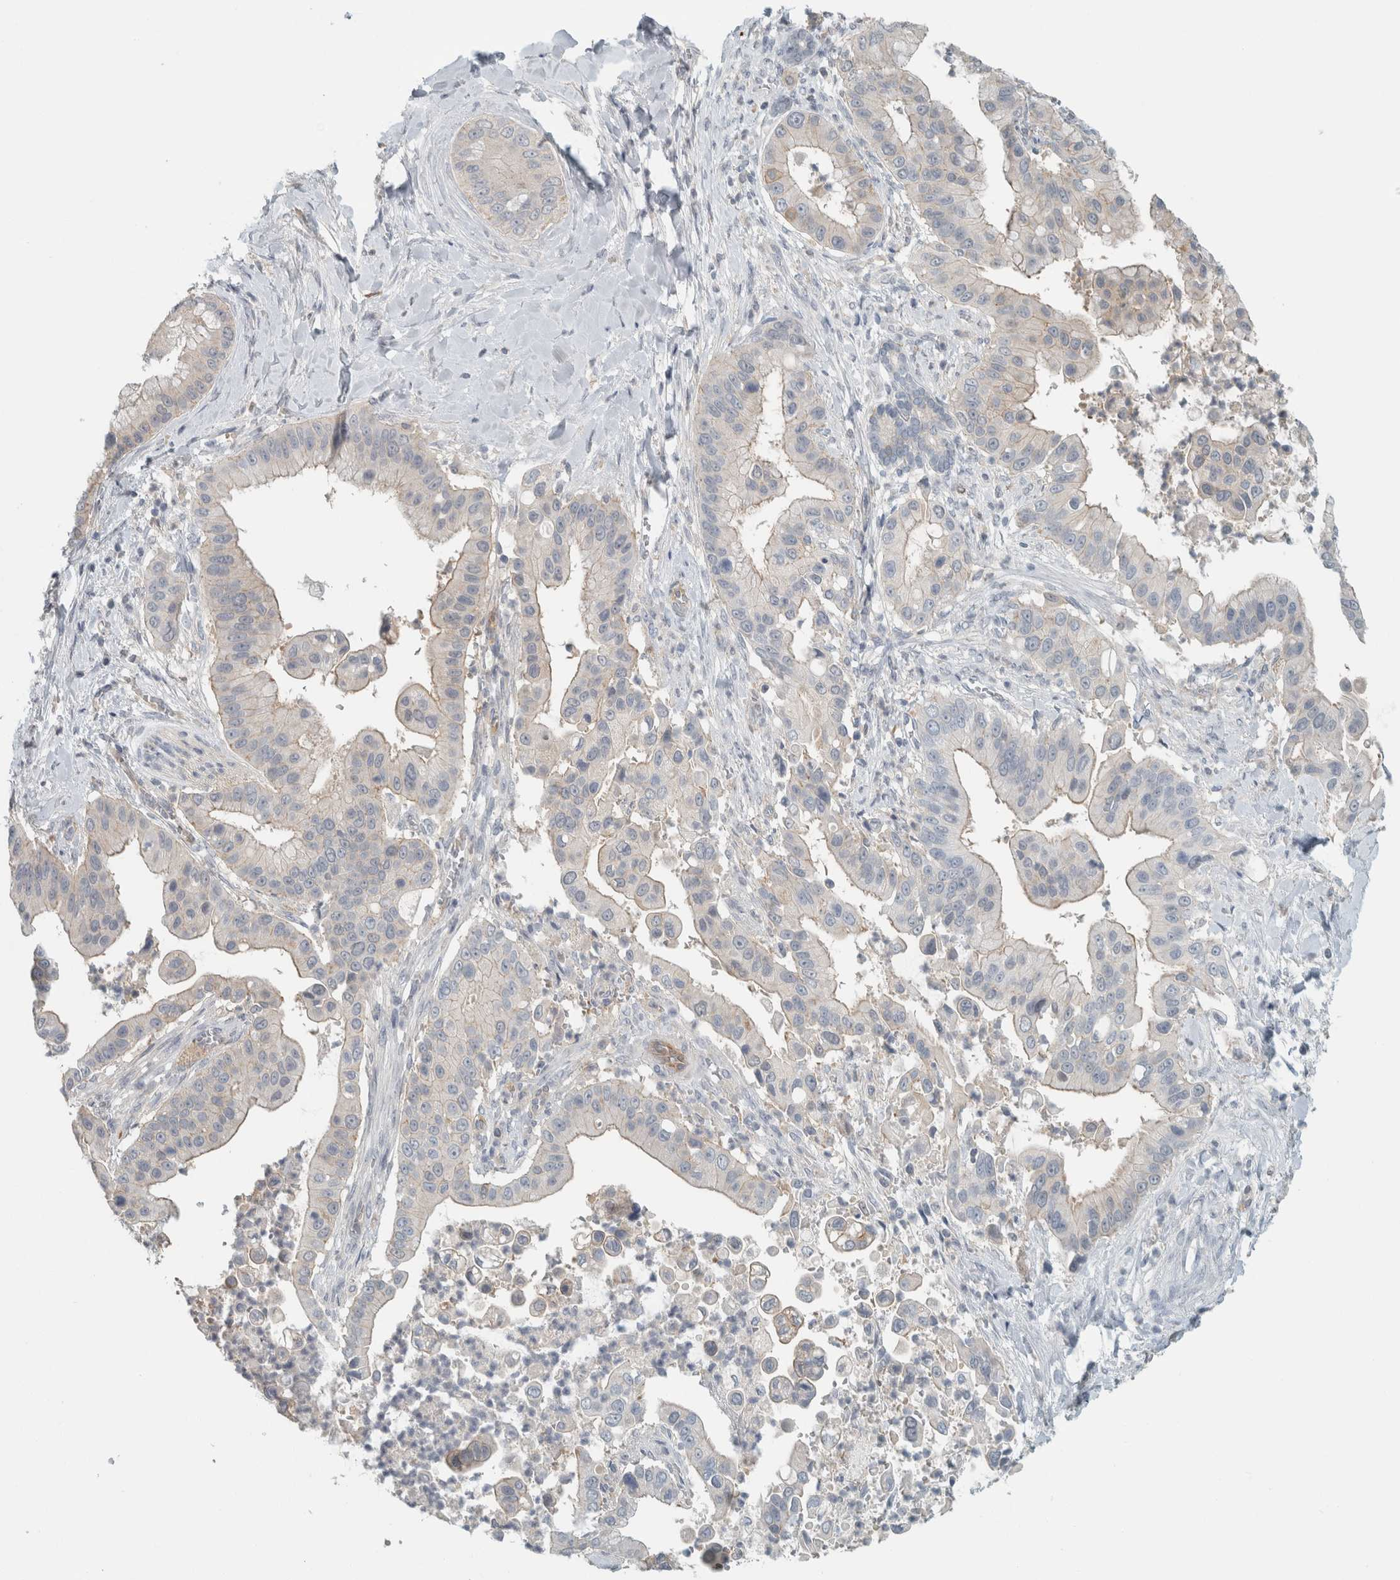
{"staining": {"intensity": "negative", "quantity": "none", "location": "none"}, "tissue": "liver cancer", "cell_type": "Tumor cells", "image_type": "cancer", "snomed": [{"axis": "morphology", "description": "Cholangiocarcinoma"}, {"axis": "topography", "description": "Liver"}], "caption": "This is an immunohistochemistry histopathology image of liver cancer (cholangiocarcinoma). There is no expression in tumor cells.", "gene": "SCIN", "patient": {"sex": "female", "age": 54}}